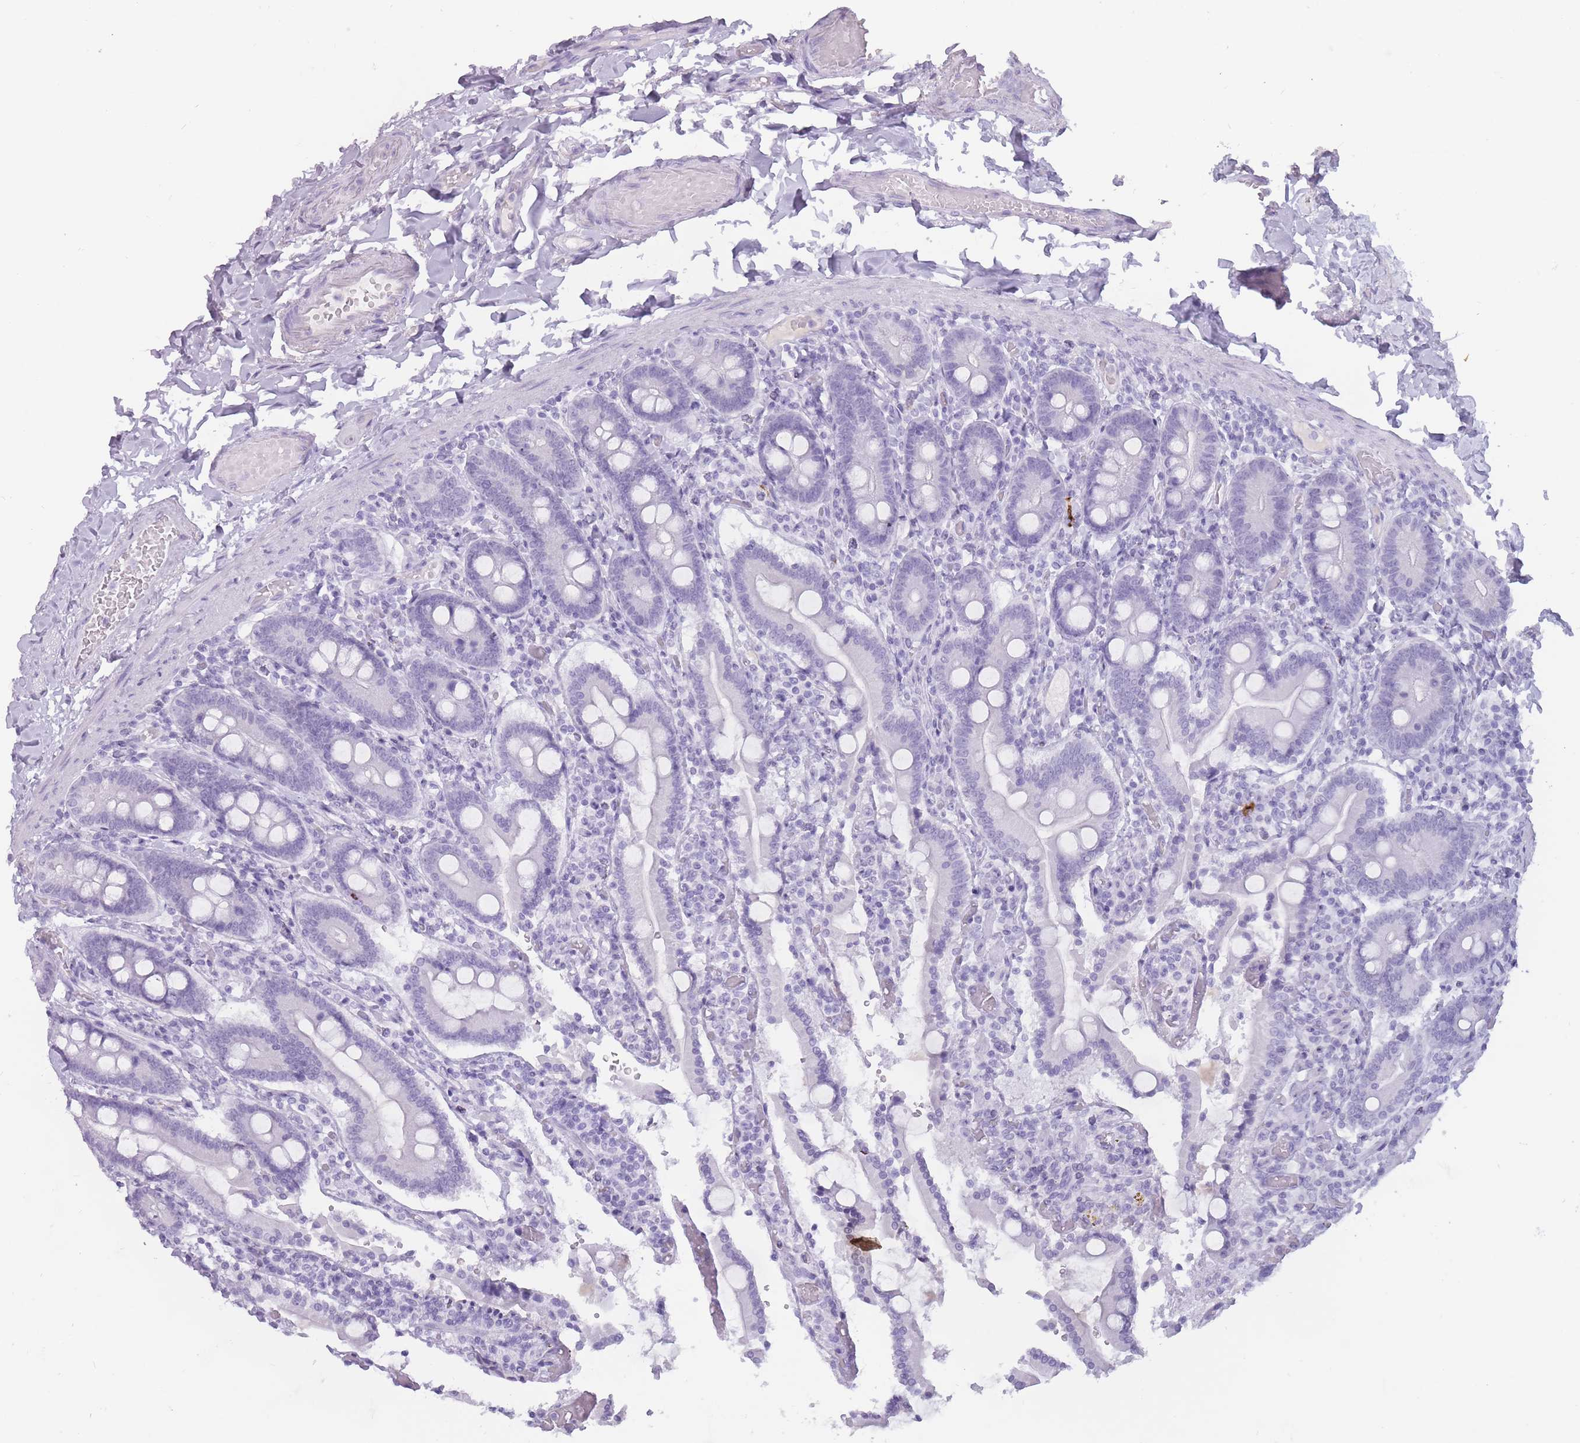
{"staining": {"intensity": "negative", "quantity": "none", "location": "none"}, "tissue": "duodenum", "cell_type": "Glandular cells", "image_type": "normal", "snomed": [{"axis": "morphology", "description": "Normal tissue, NOS"}, {"axis": "topography", "description": "Duodenum"}], "caption": "Glandular cells are negative for brown protein staining in unremarkable duodenum. Brightfield microscopy of IHC stained with DAB (brown) and hematoxylin (blue), captured at high magnification.", "gene": "PNMA3", "patient": {"sex": "male", "age": 55}}